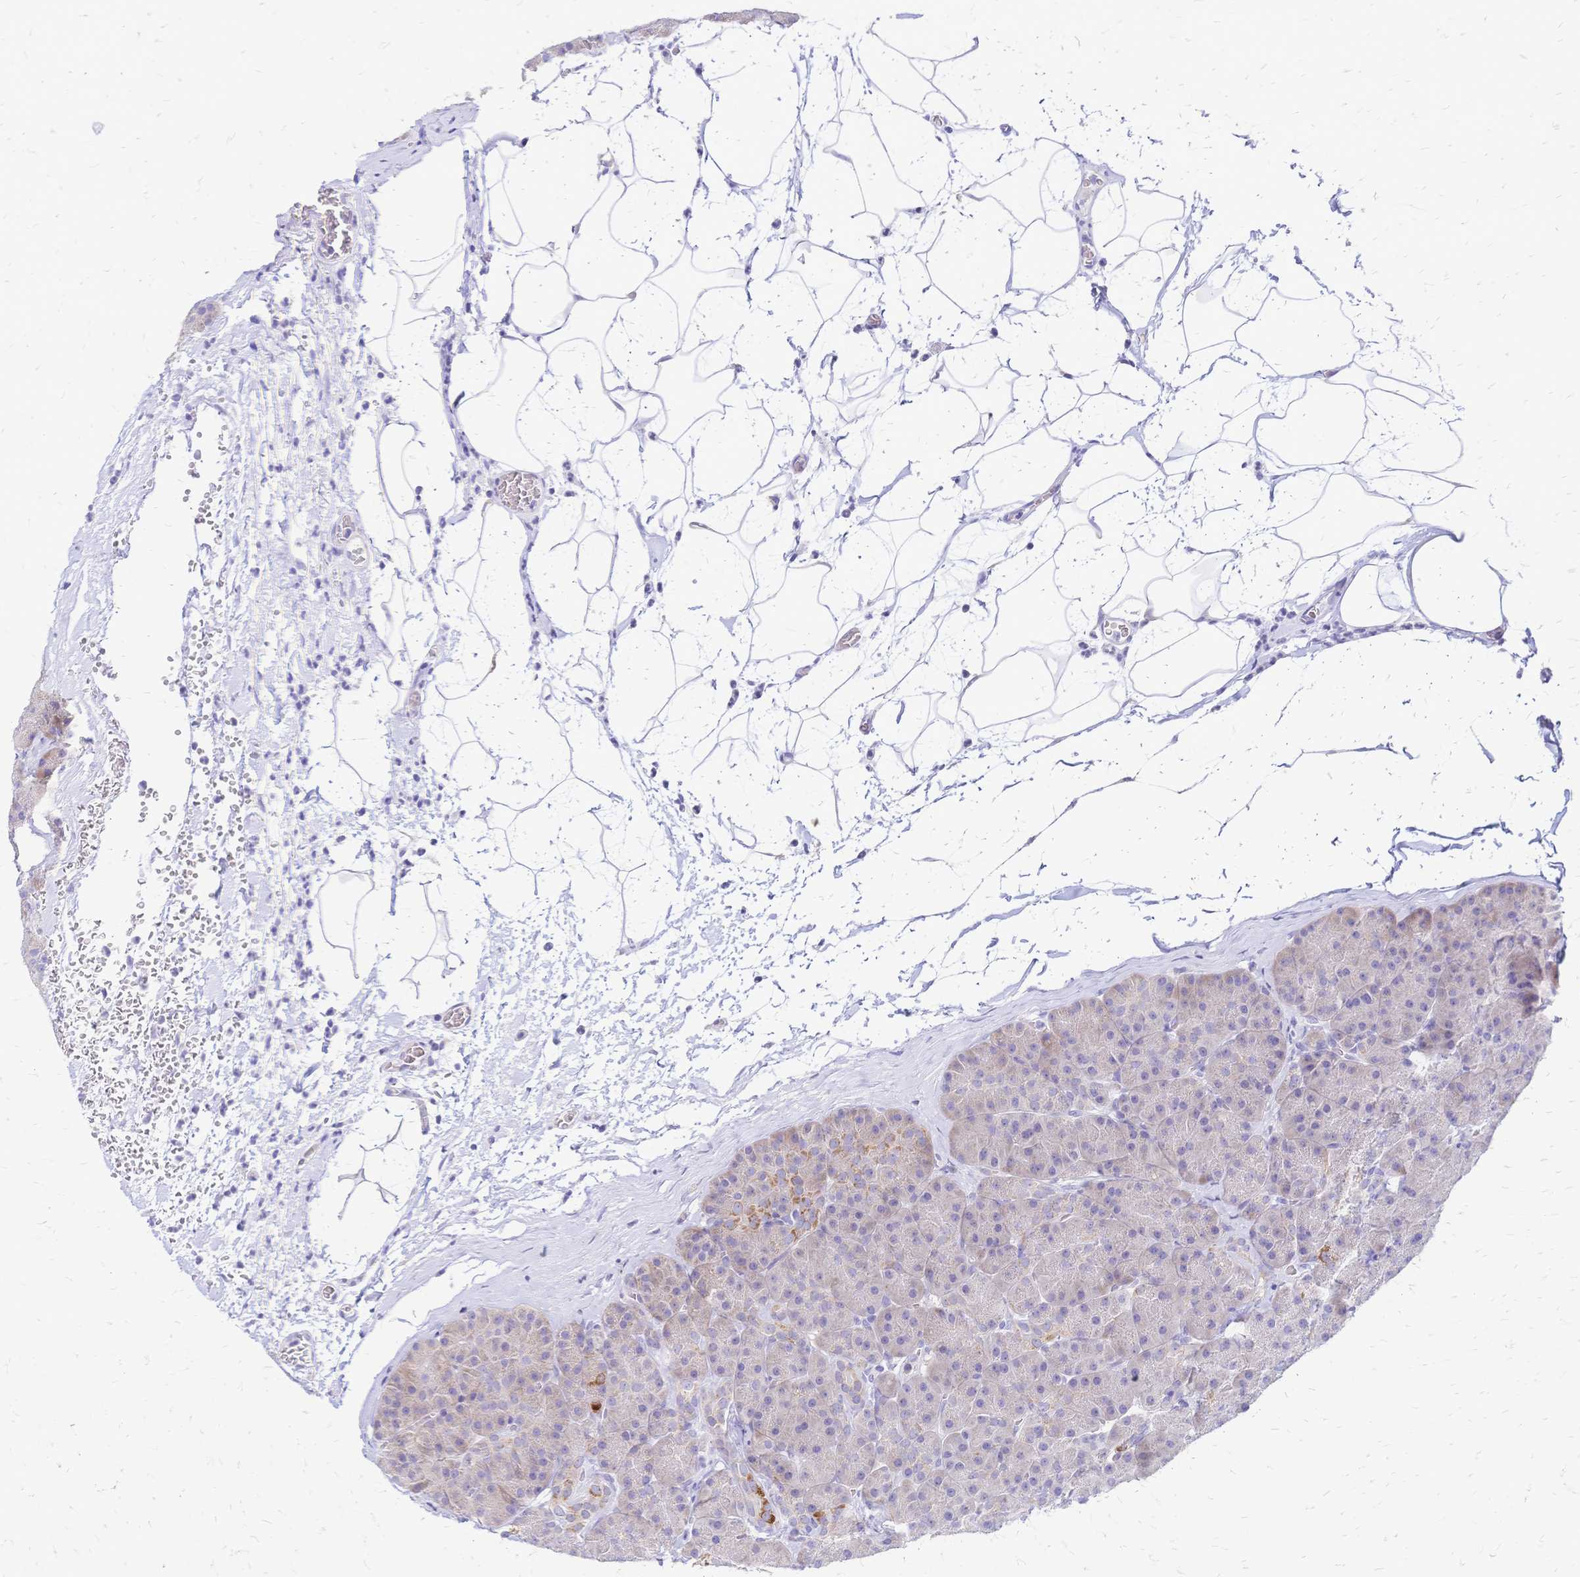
{"staining": {"intensity": "weak", "quantity": "25%-75%", "location": "cytoplasmic/membranous"}, "tissue": "pancreas", "cell_type": "Exocrine glandular cells", "image_type": "normal", "snomed": [{"axis": "morphology", "description": "Normal tissue, NOS"}, {"axis": "topography", "description": "Pancreas"}], "caption": "Weak cytoplasmic/membranous staining for a protein is identified in about 25%-75% of exocrine glandular cells of normal pancreas using immunohistochemistry.", "gene": "GRB7", "patient": {"sex": "male", "age": 57}}